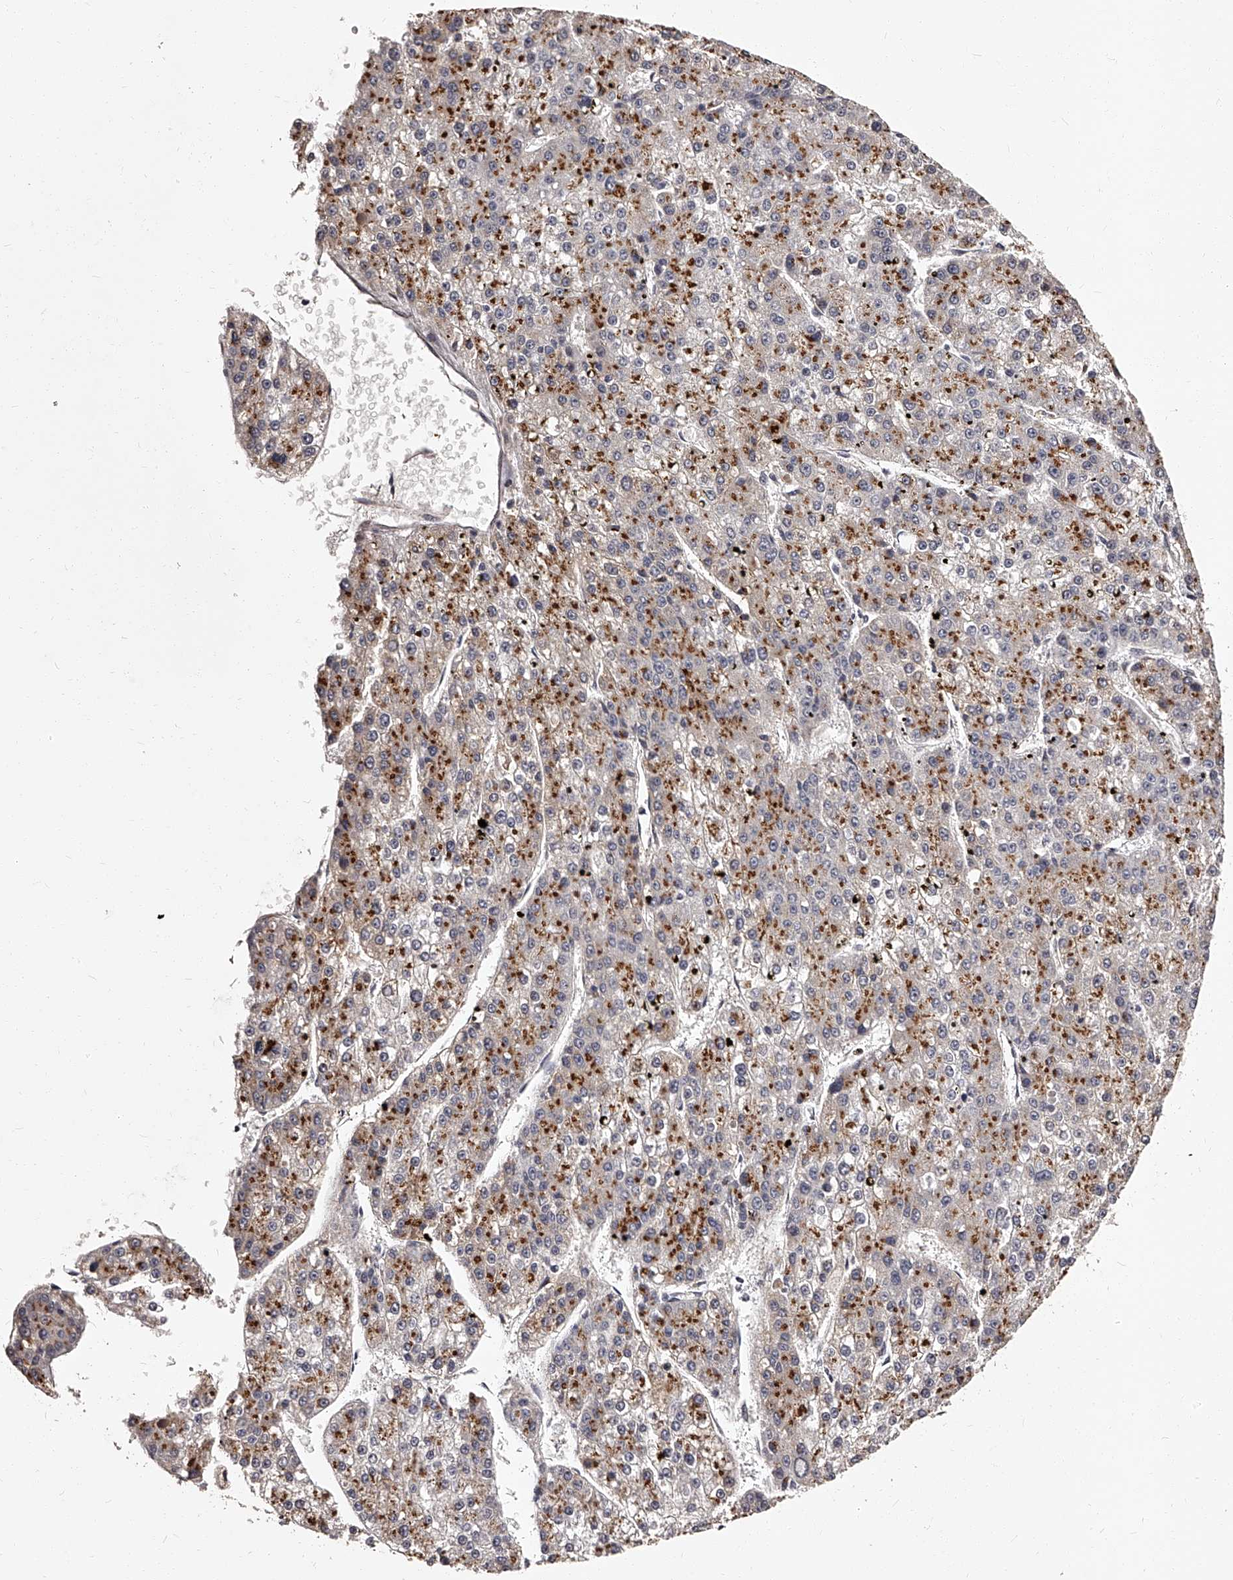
{"staining": {"intensity": "strong", "quantity": "25%-75%", "location": "cytoplasmic/membranous"}, "tissue": "liver cancer", "cell_type": "Tumor cells", "image_type": "cancer", "snomed": [{"axis": "morphology", "description": "Carcinoma, Hepatocellular, NOS"}, {"axis": "topography", "description": "Liver"}], "caption": "Immunohistochemistry (IHC) image of neoplastic tissue: human liver cancer (hepatocellular carcinoma) stained using IHC reveals high levels of strong protein expression localized specifically in the cytoplasmic/membranous of tumor cells, appearing as a cytoplasmic/membranous brown color.", "gene": "RSC1A1", "patient": {"sex": "female", "age": 73}}